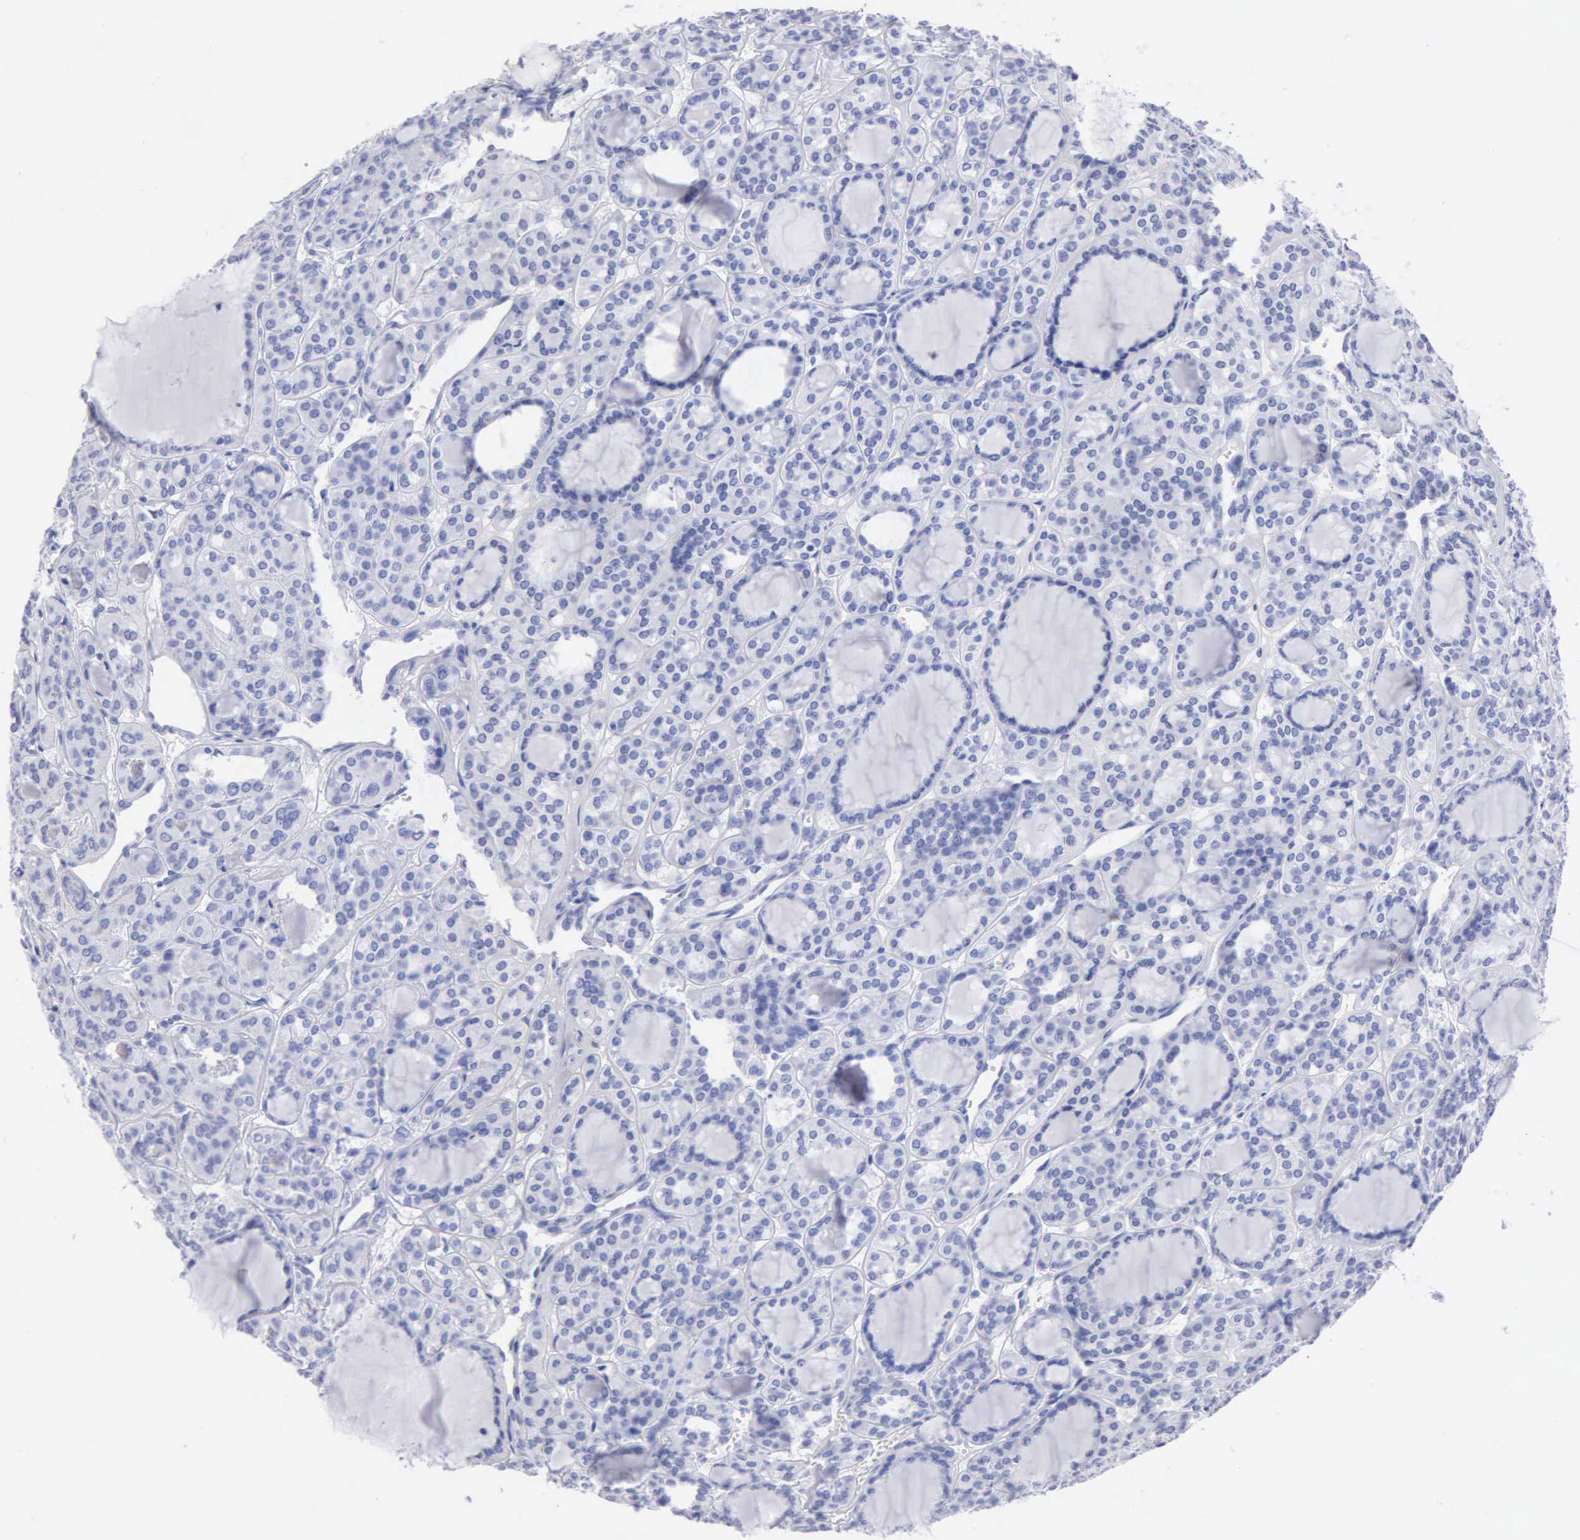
{"staining": {"intensity": "negative", "quantity": "none", "location": "none"}, "tissue": "thyroid cancer", "cell_type": "Tumor cells", "image_type": "cancer", "snomed": [{"axis": "morphology", "description": "Follicular adenoma carcinoma, NOS"}, {"axis": "topography", "description": "Thyroid gland"}], "caption": "The immunohistochemistry image has no significant expression in tumor cells of thyroid cancer (follicular adenoma carcinoma) tissue. Nuclei are stained in blue.", "gene": "CYP19A1", "patient": {"sex": "female", "age": 71}}